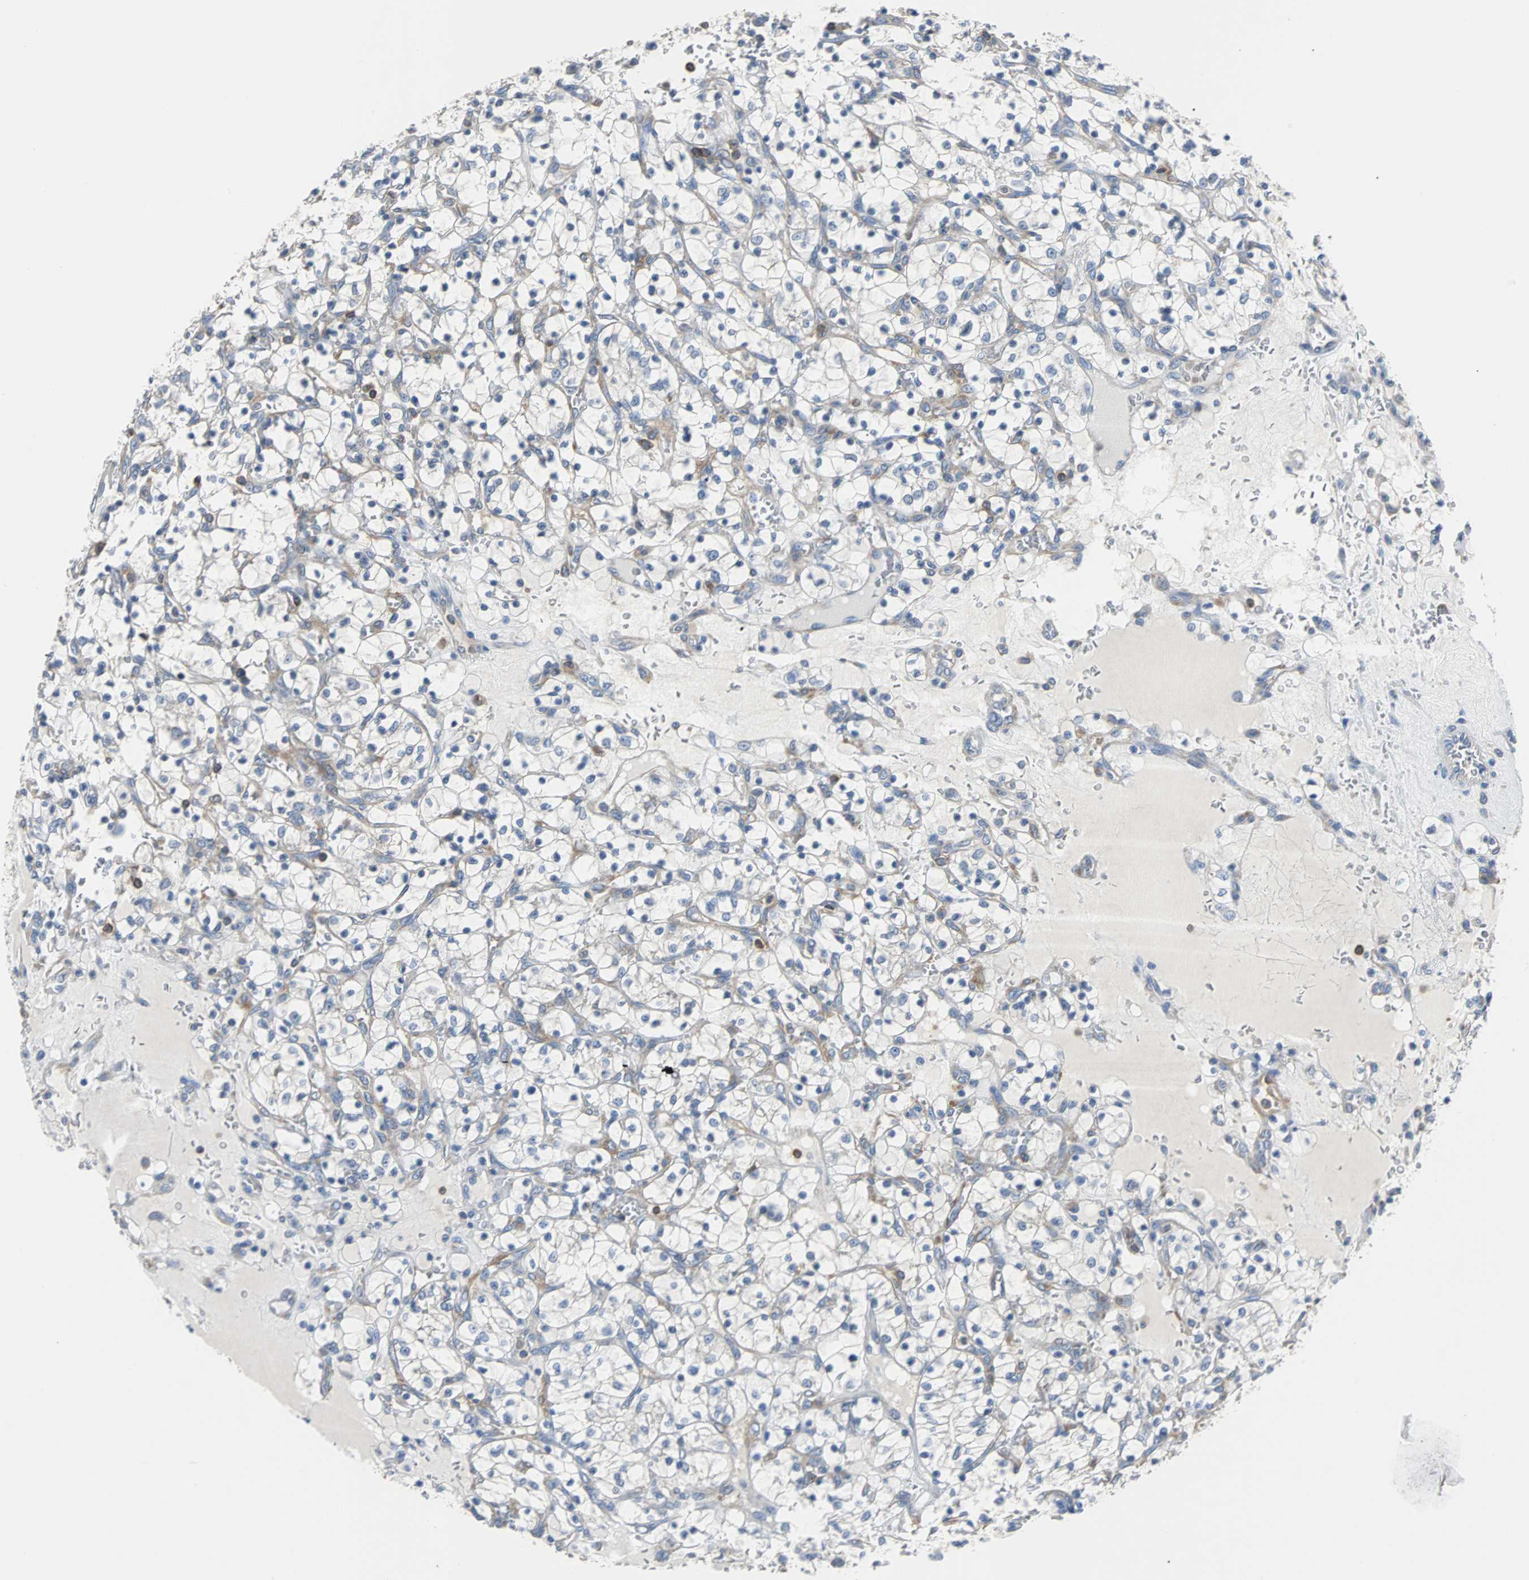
{"staining": {"intensity": "negative", "quantity": "none", "location": "none"}, "tissue": "renal cancer", "cell_type": "Tumor cells", "image_type": "cancer", "snomed": [{"axis": "morphology", "description": "Adenocarcinoma, NOS"}, {"axis": "topography", "description": "Kidney"}], "caption": "This micrograph is of adenocarcinoma (renal) stained with IHC to label a protein in brown with the nuclei are counter-stained blue. There is no expression in tumor cells.", "gene": "TSC22D4", "patient": {"sex": "female", "age": 69}}